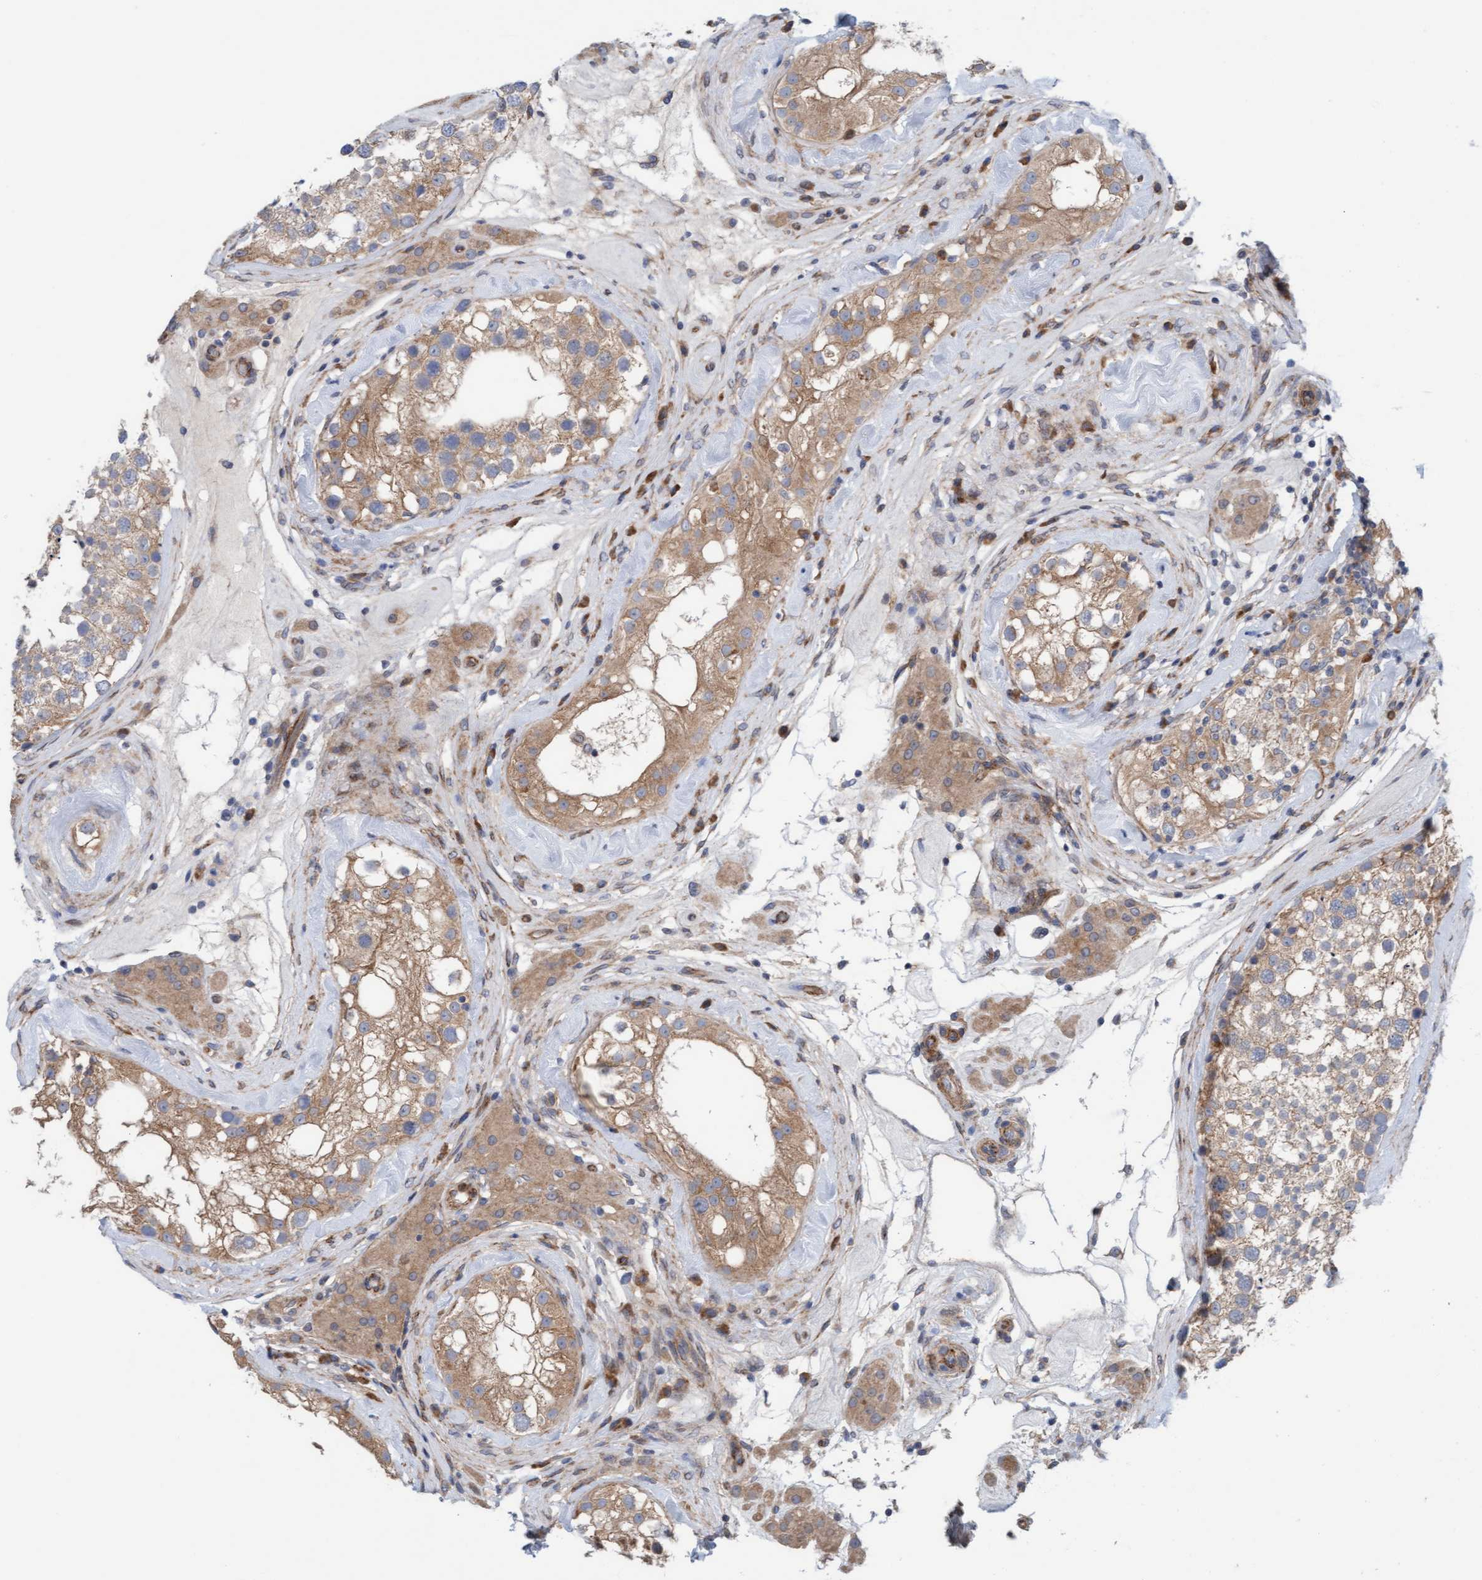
{"staining": {"intensity": "moderate", "quantity": ">75%", "location": "cytoplasmic/membranous"}, "tissue": "testis", "cell_type": "Cells in seminiferous ducts", "image_type": "normal", "snomed": [{"axis": "morphology", "description": "Normal tissue, NOS"}, {"axis": "topography", "description": "Testis"}], "caption": "Immunohistochemistry (DAB) staining of unremarkable human testis reveals moderate cytoplasmic/membranous protein positivity in approximately >75% of cells in seminiferous ducts. (Stains: DAB in brown, nuclei in blue, Microscopy: brightfield microscopy at high magnification).", "gene": "CDK5RAP3", "patient": {"sex": "male", "age": 46}}